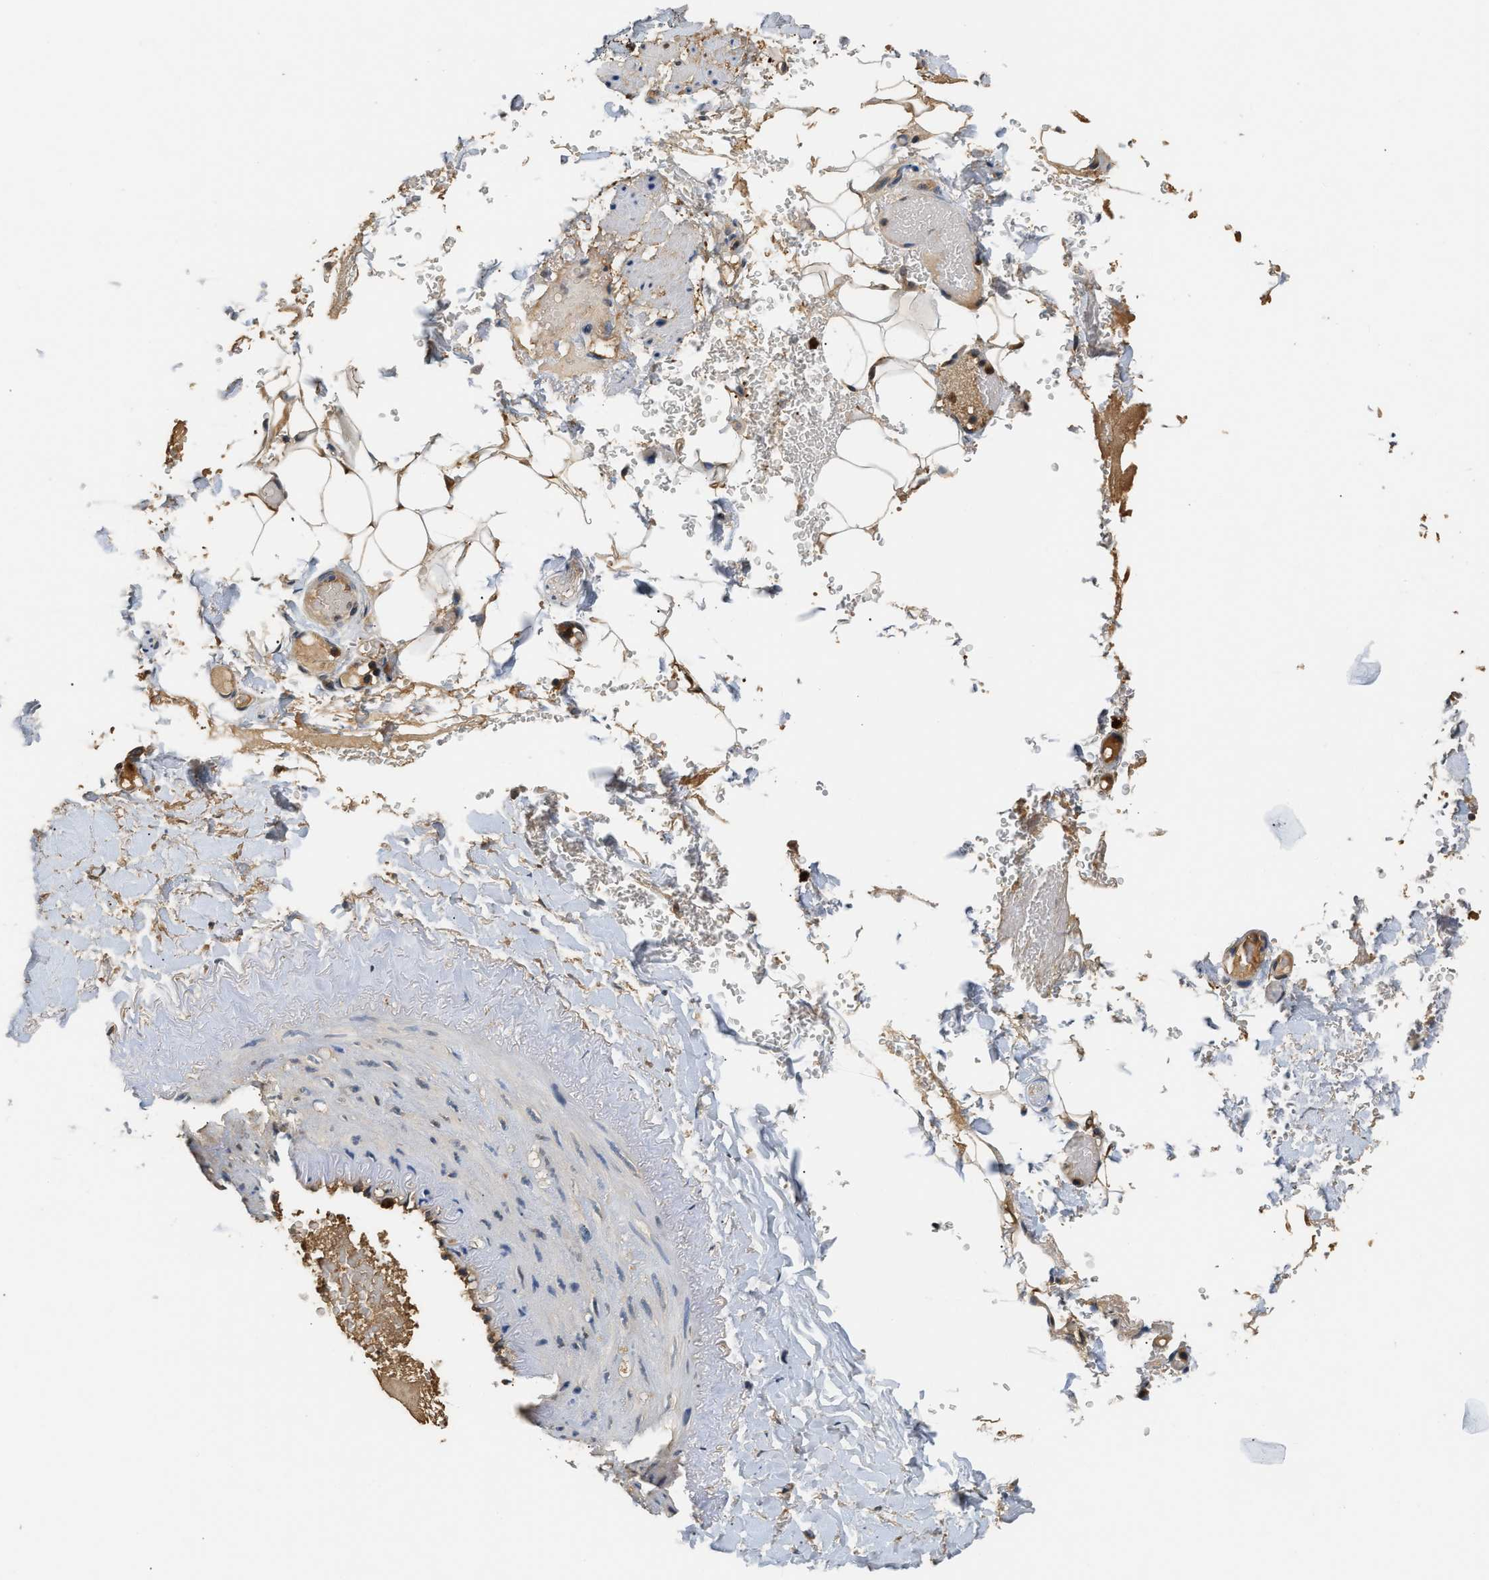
{"staining": {"intensity": "moderate", "quantity": ">75%", "location": "cytoplasmic/membranous"}, "tissue": "adipose tissue", "cell_type": "Adipocytes", "image_type": "normal", "snomed": [{"axis": "morphology", "description": "Normal tissue, NOS"}, {"axis": "morphology", "description": "Adenocarcinoma, NOS"}, {"axis": "topography", "description": "Duodenum"}, {"axis": "topography", "description": "Peripheral nerve tissue"}], "caption": "Adipose tissue stained with DAB (3,3'-diaminobenzidine) immunohistochemistry (IHC) shows medium levels of moderate cytoplasmic/membranous staining in about >75% of adipocytes.", "gene": "GPI", "patient": {"sex": "female", "age": 60}}